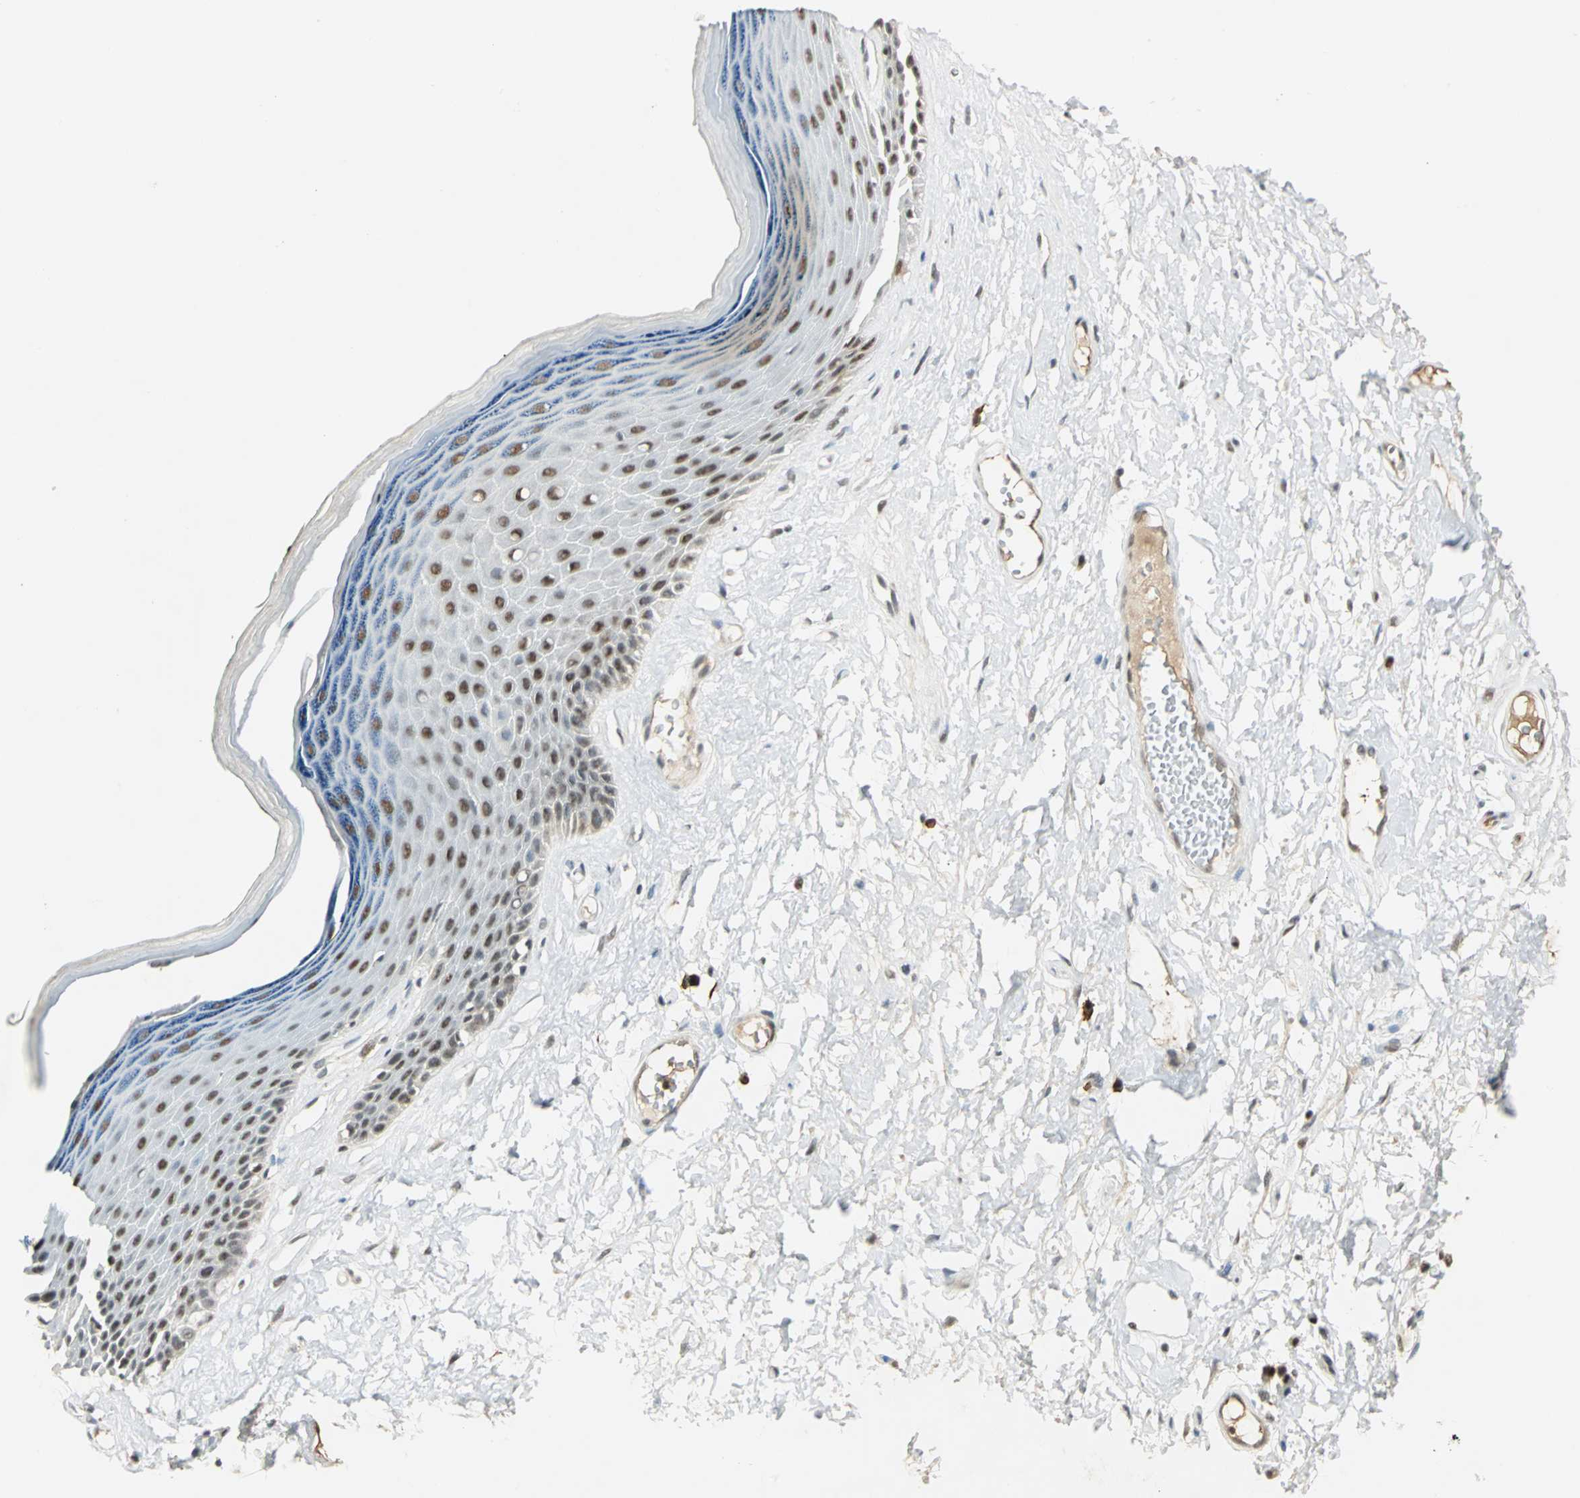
{"staining": {"intensity": "moderate", "quantity": ">75%", "location": "nuclear"}, "tissue": "skin", "cell_type": "Epidermal cells", "image_type": "normal", "snomed": [{"axis": "morphology", "description": "Normal tissue, NOS"}, {"axis": "morphology", "description": "Inflammation, NOS"}, {"axis": "topography", "description": "Vulva"}], "caption": "Immunohistochemistry (IHC) of normal skin demonstrates medium levels of moderate nuclear expression in about >75% of epidermal cells.", "gene": "CCNT1", "patient": {"sex": "female", "age": 84}}